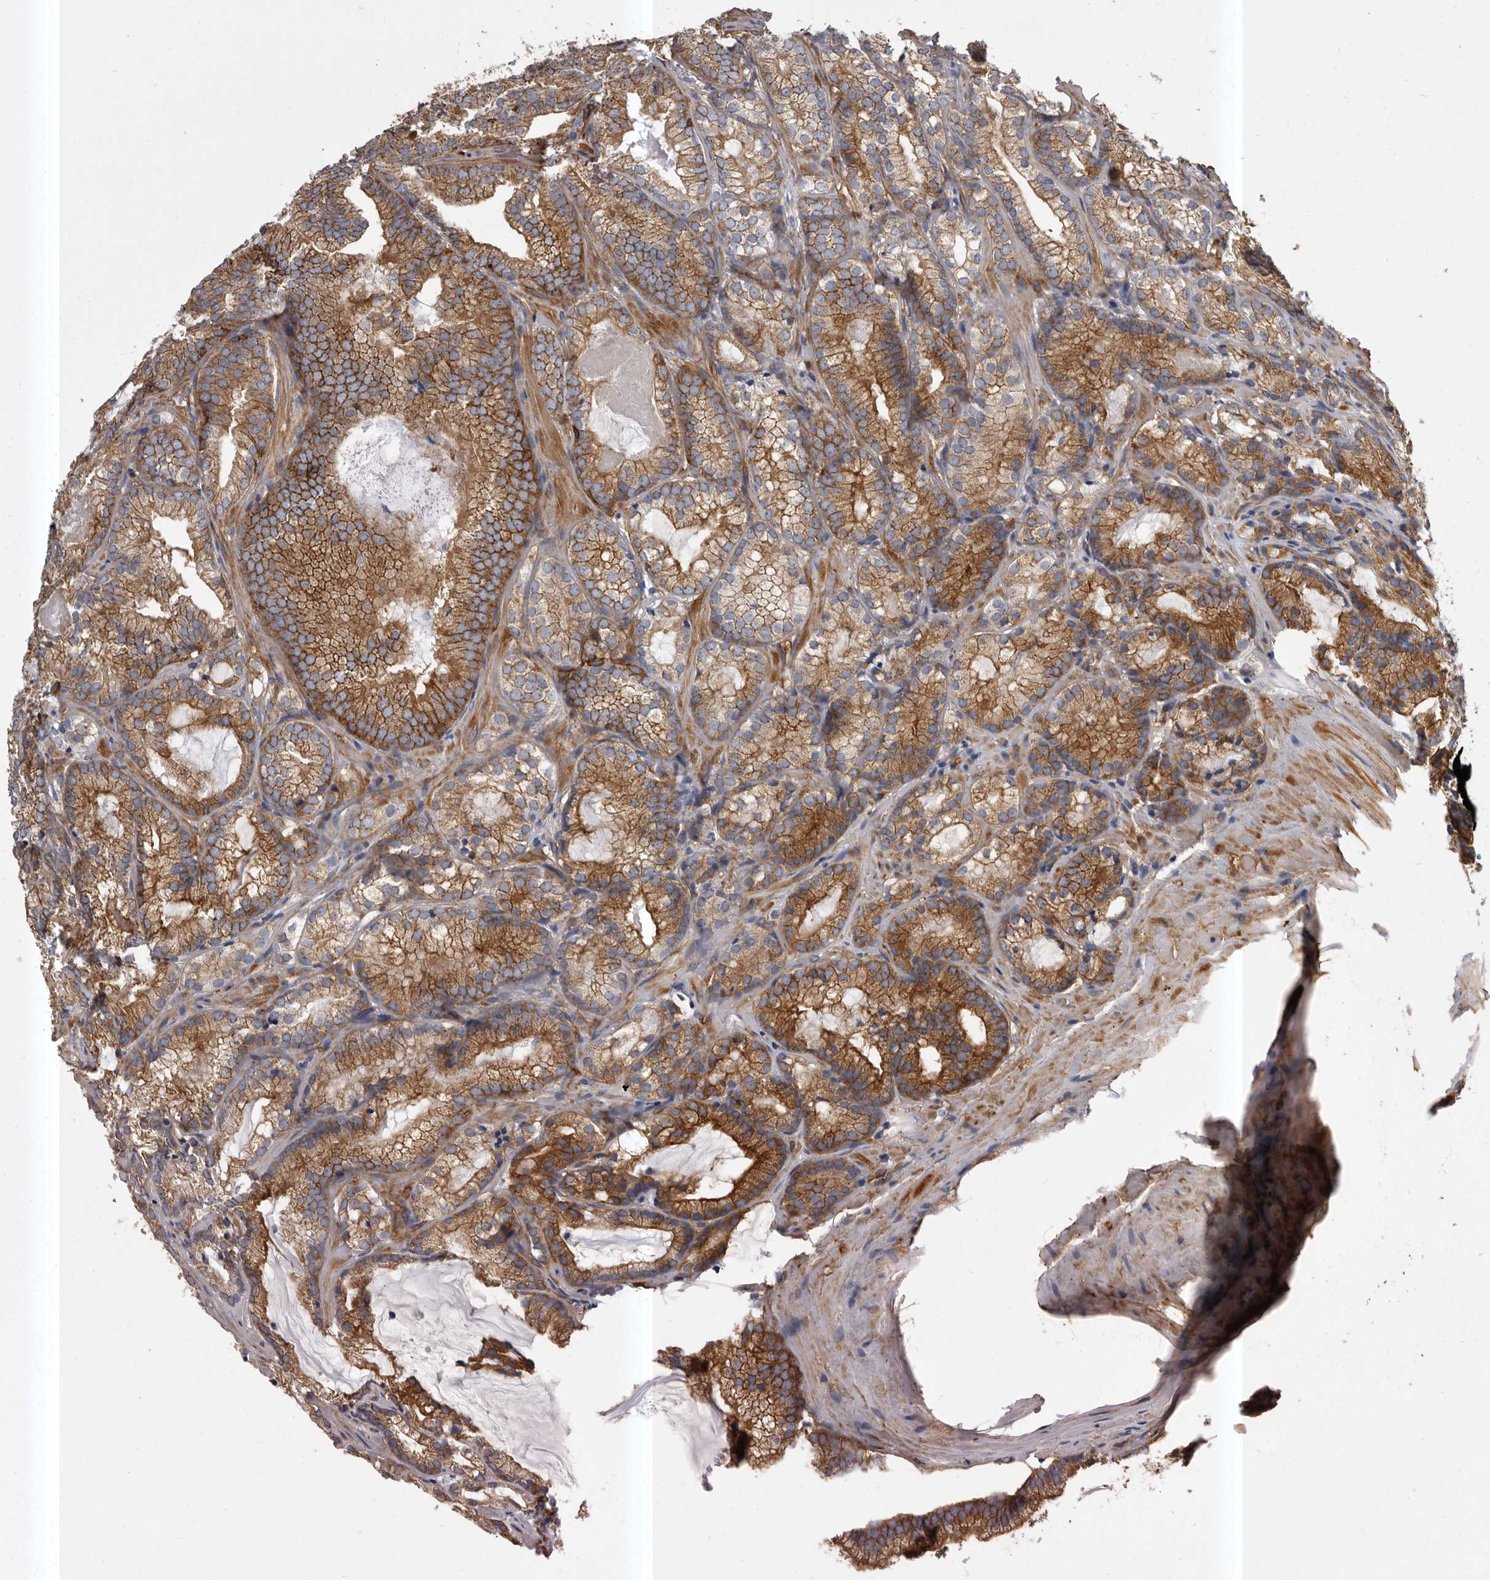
{"staining": {"intensity": "moderate", "quantity": ">75%", "location": "cytoplasmic/membranous"}, "tissue": "prostate cancer", "cell_type": "Tumor cells", "image_type": "cancer", "snomed": [{"axis": "morphology", "description": "Adenocarcinoma, Low grade"}, {"axis": "topography", "description": "Prostate"}], "caption": "An image showing moderate cytoplasmic/membranous staining in about >75% of tumor cells in prostate cancer, as visualized by brown immunohistochemical staining.", "gene": "ENAH", "patient": {"sex": "male", "age": 72}}